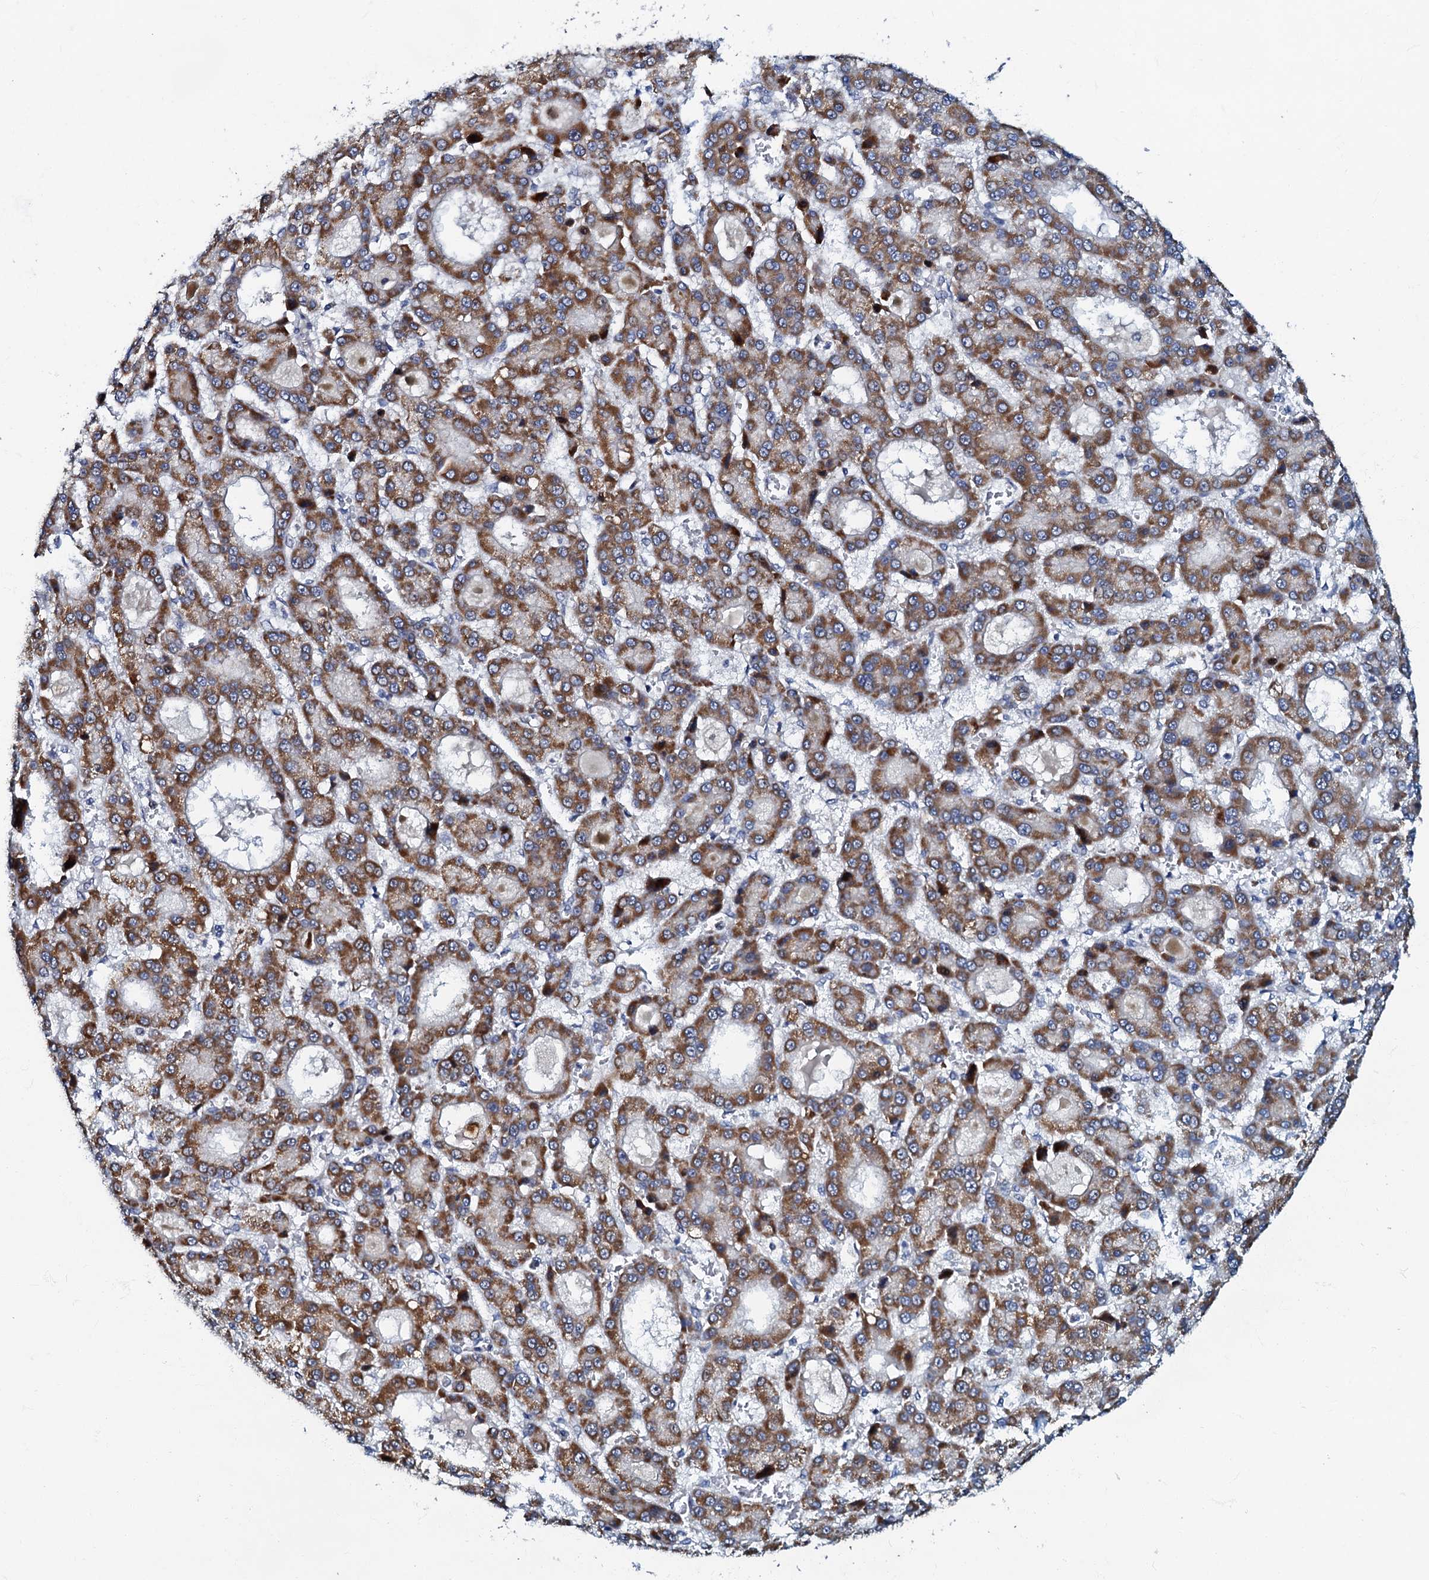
{"staining": {"intensity": "moderate", "quantity": ">75%", "location": "cytoplasmic/membranous"}, "tissue": "liver cancer", "cell_type": "Tumor cells", "image_type": "cancer", "snomed": [{"axis": "morphology", "description": "Carcinoma, Hepatocellular, NOS"}, {"axis": "topography", "description": "Liver"}], "caption": "Hepatocellular carcinoma (liver) stained with a brown dye displays moderate cytoplasmic/membranous positive staining in approximately >75% of tumor cells.", "gene": "MRPL51", "patient": {"sex": "male", "age": 70}}